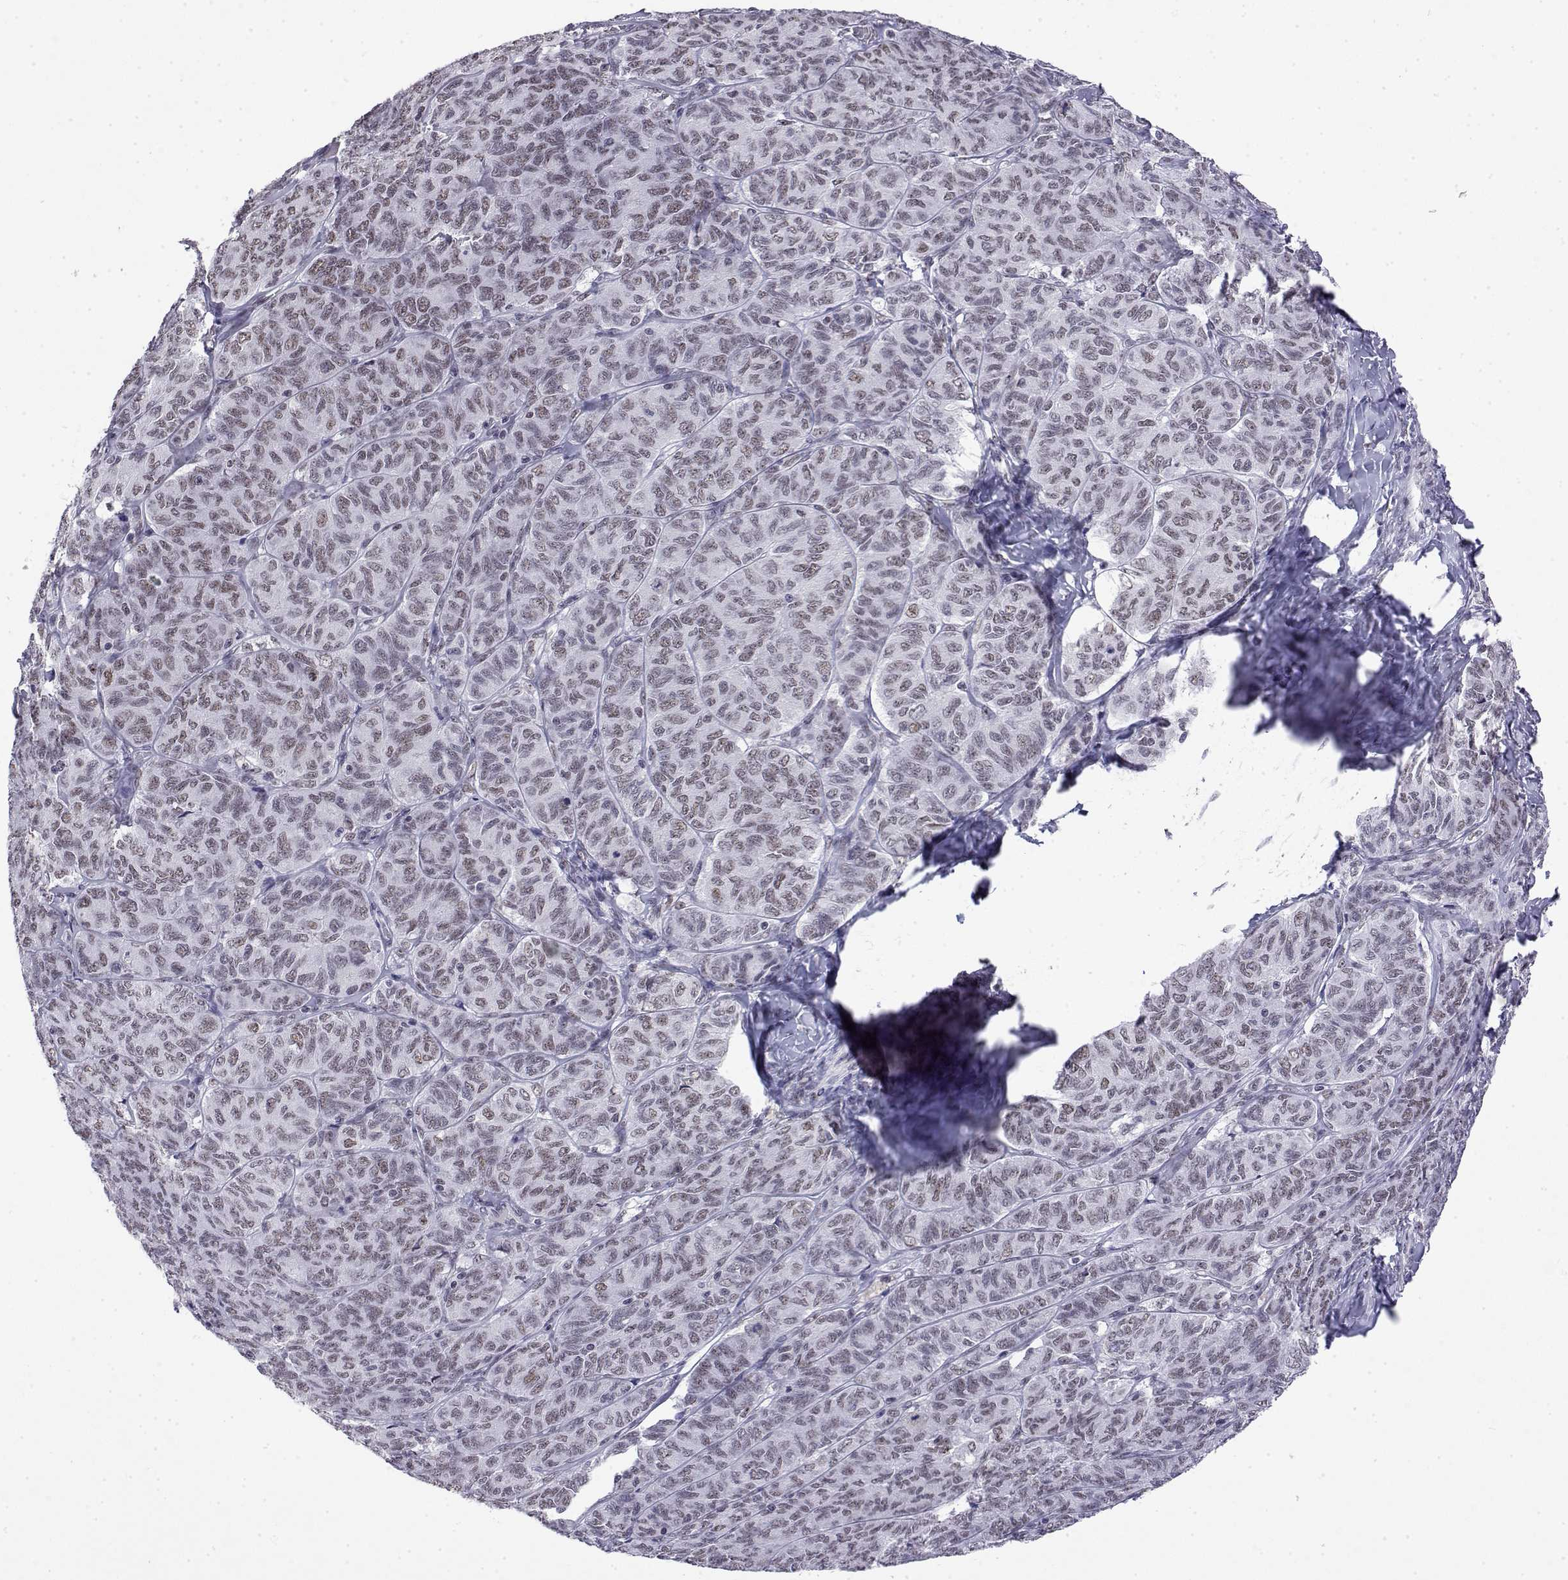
{"staining": {"intensity": "weak", "quantity": "25%-75%", "location": "nuclear"}, "tissue": "ovarian cancer", "cell_type": "Tumor cells", "image_type": "cancer", "snomed": [{"axis": "morphology", "description": "Carcinoma, endometroid"}, {"axis": "topography", "description": "Ovary"}], "caption": "Weak nuclear staining for a protein is identified in approximately 25%-75% of tumor cells of ovarian cancer (endometroid carcinoma) using IHC.", "gene": "POLDIP3", "patient": {"sex": "female", "age": 80}}